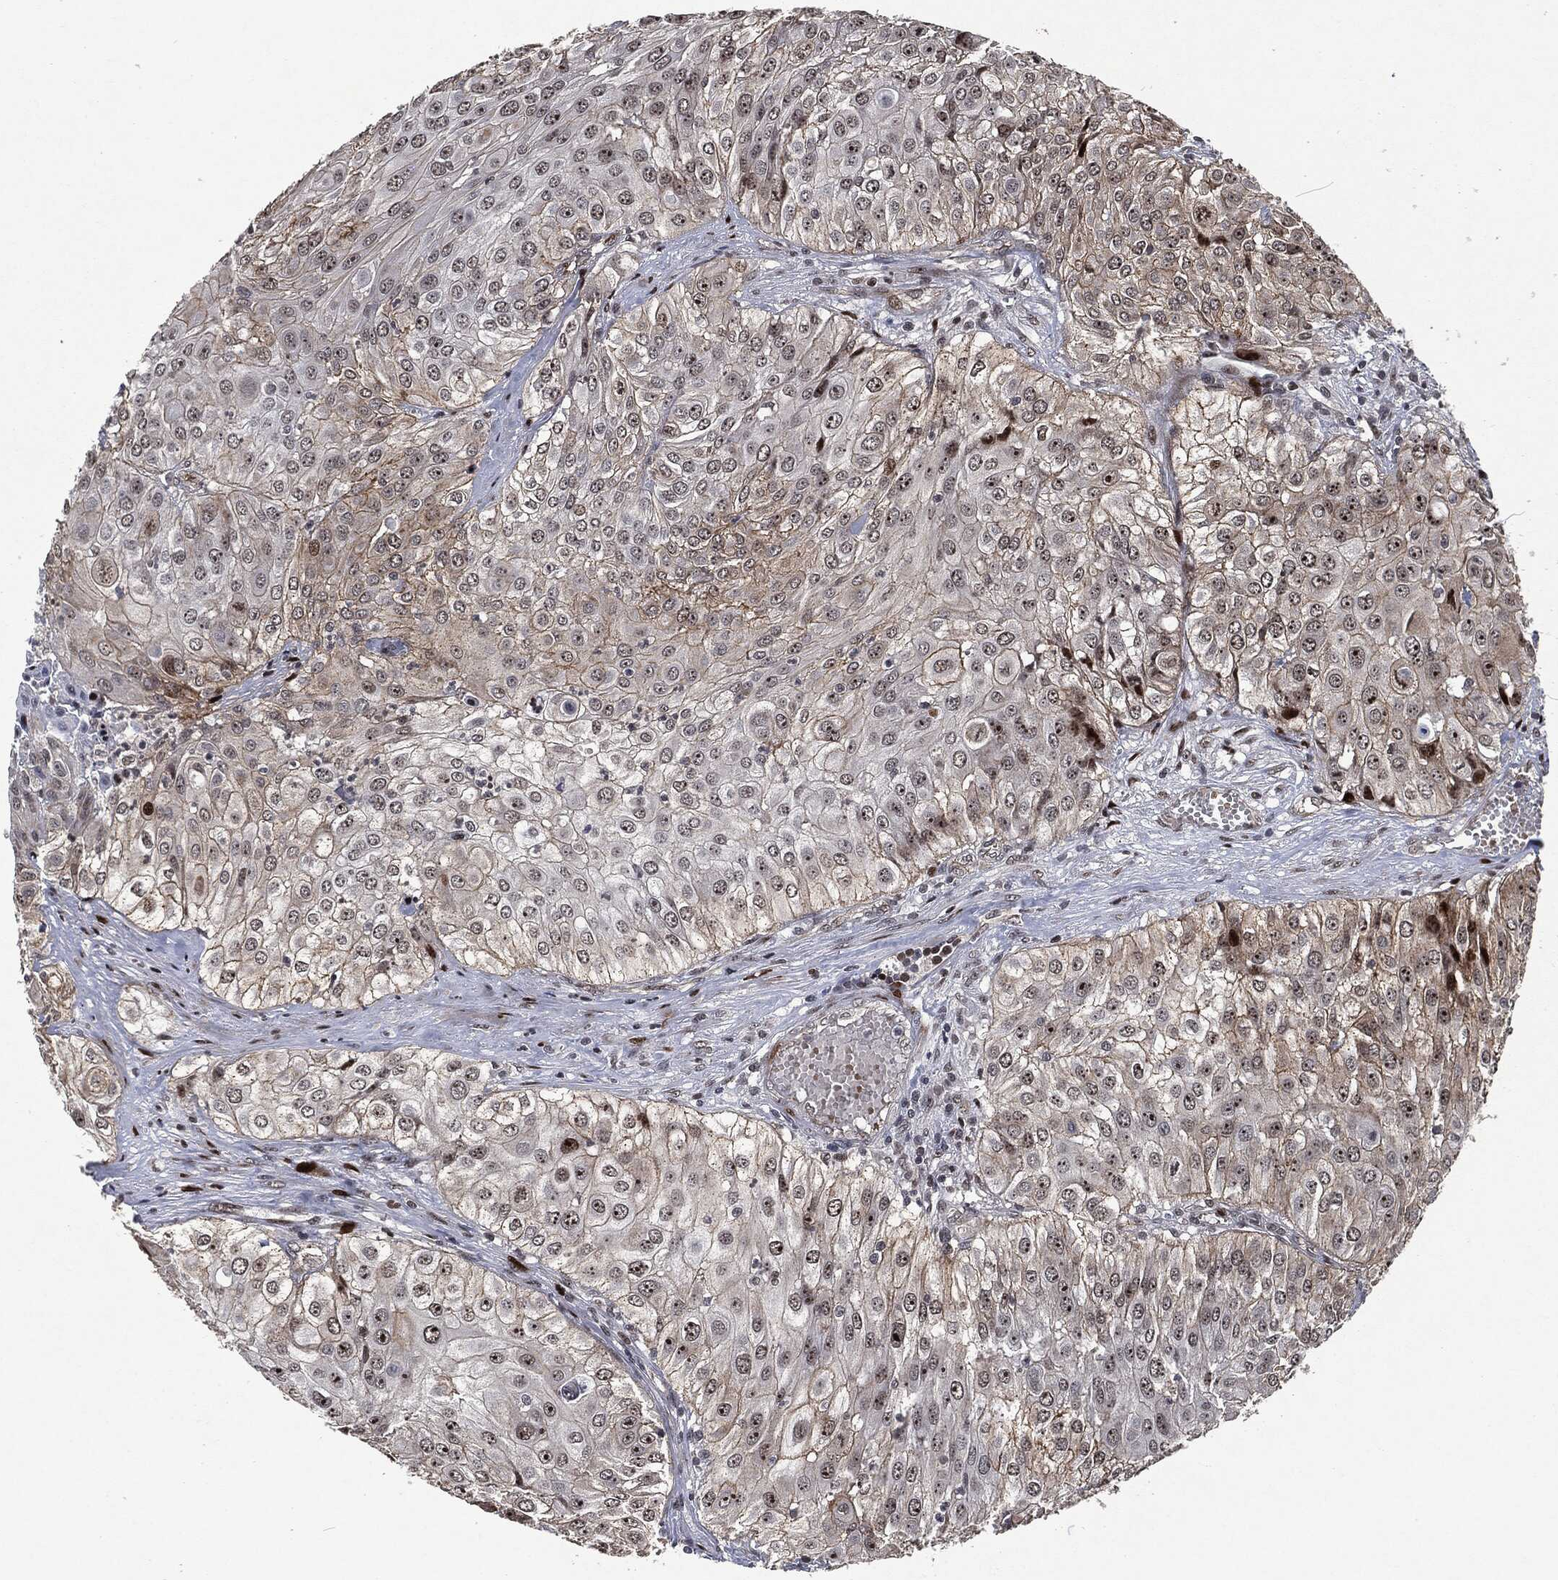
{"staining": {"intensity": "strong", "quantity": "<25%", "location": "cytoplasmic/membranous"}, "tissue": "urothelial cancer", "cell_type": "Tumor cells", "image_type": "cancer", "snomed": [{"axis": "morphology", "description": "Urothelial carcinoma, High grade"}, {"axis": "topography", "description": "Urinary bladder"}], "caption": "The photomicrograph demonstrates a brown stain indicating the presence of a protein in the cytoplasmic/membranous of tumor cells in urothelial cancer.", "gene": "EGFR", "patient": {"sex": "female", "age": 79}}